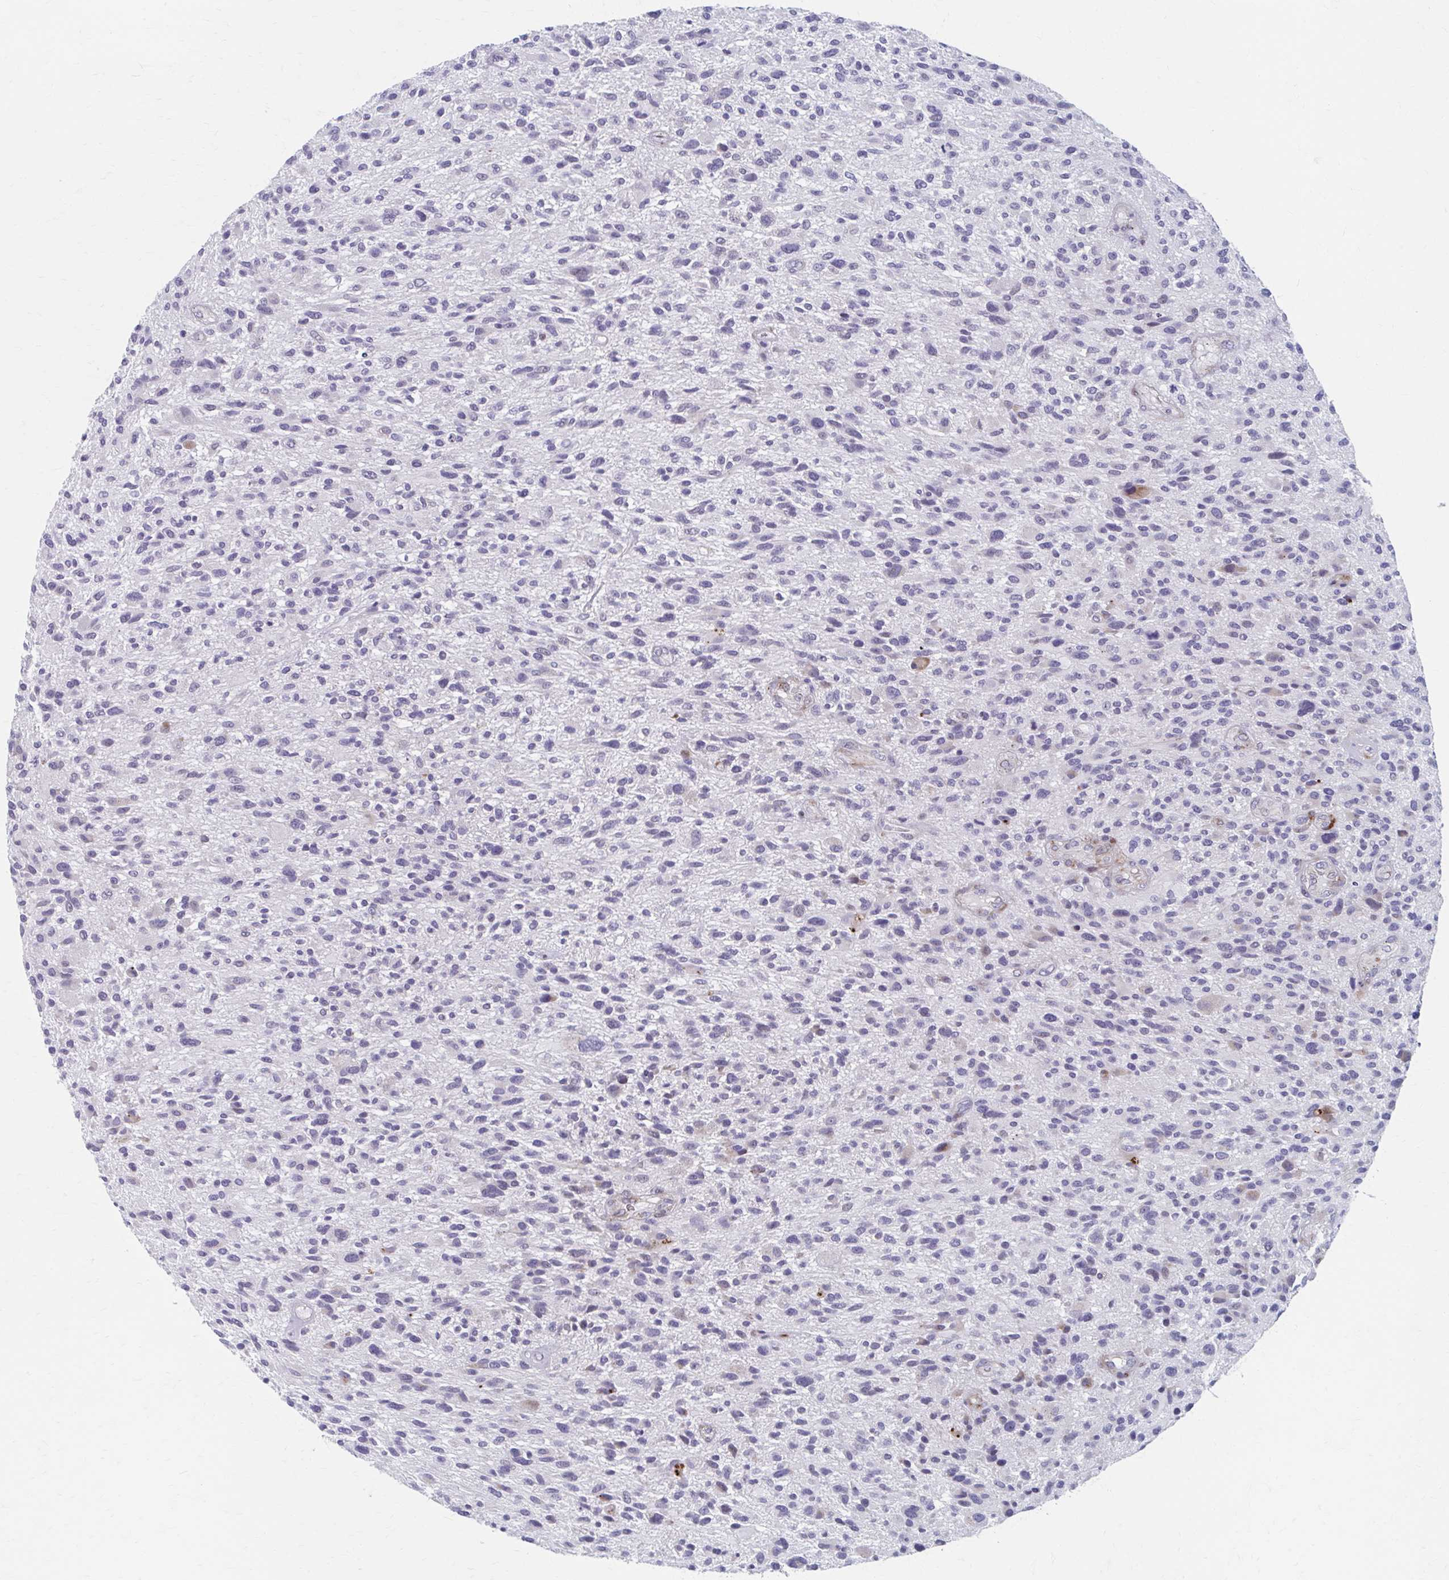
{"staining": {"intensity": "negative", "quantity": "none", "location": "none"}, "tissue": "glioma", "cell_type": "Tumor cells", "image_type": "cancer", "snomed": [{"axis": "morphology", "description": "Glioma, malignant, High grade"}, {"axis": "topography", "description": "Brain"}], "caption": "Immunohistochemical staining of human malignant glioma (high-grade) displays no significant positivity in tumor cells. (DAB immunohistochemistry visualized using brightfield microscopy, high magnification).", "gene": "OLFM2", "patient": {"sex": "male", "age": 47}}